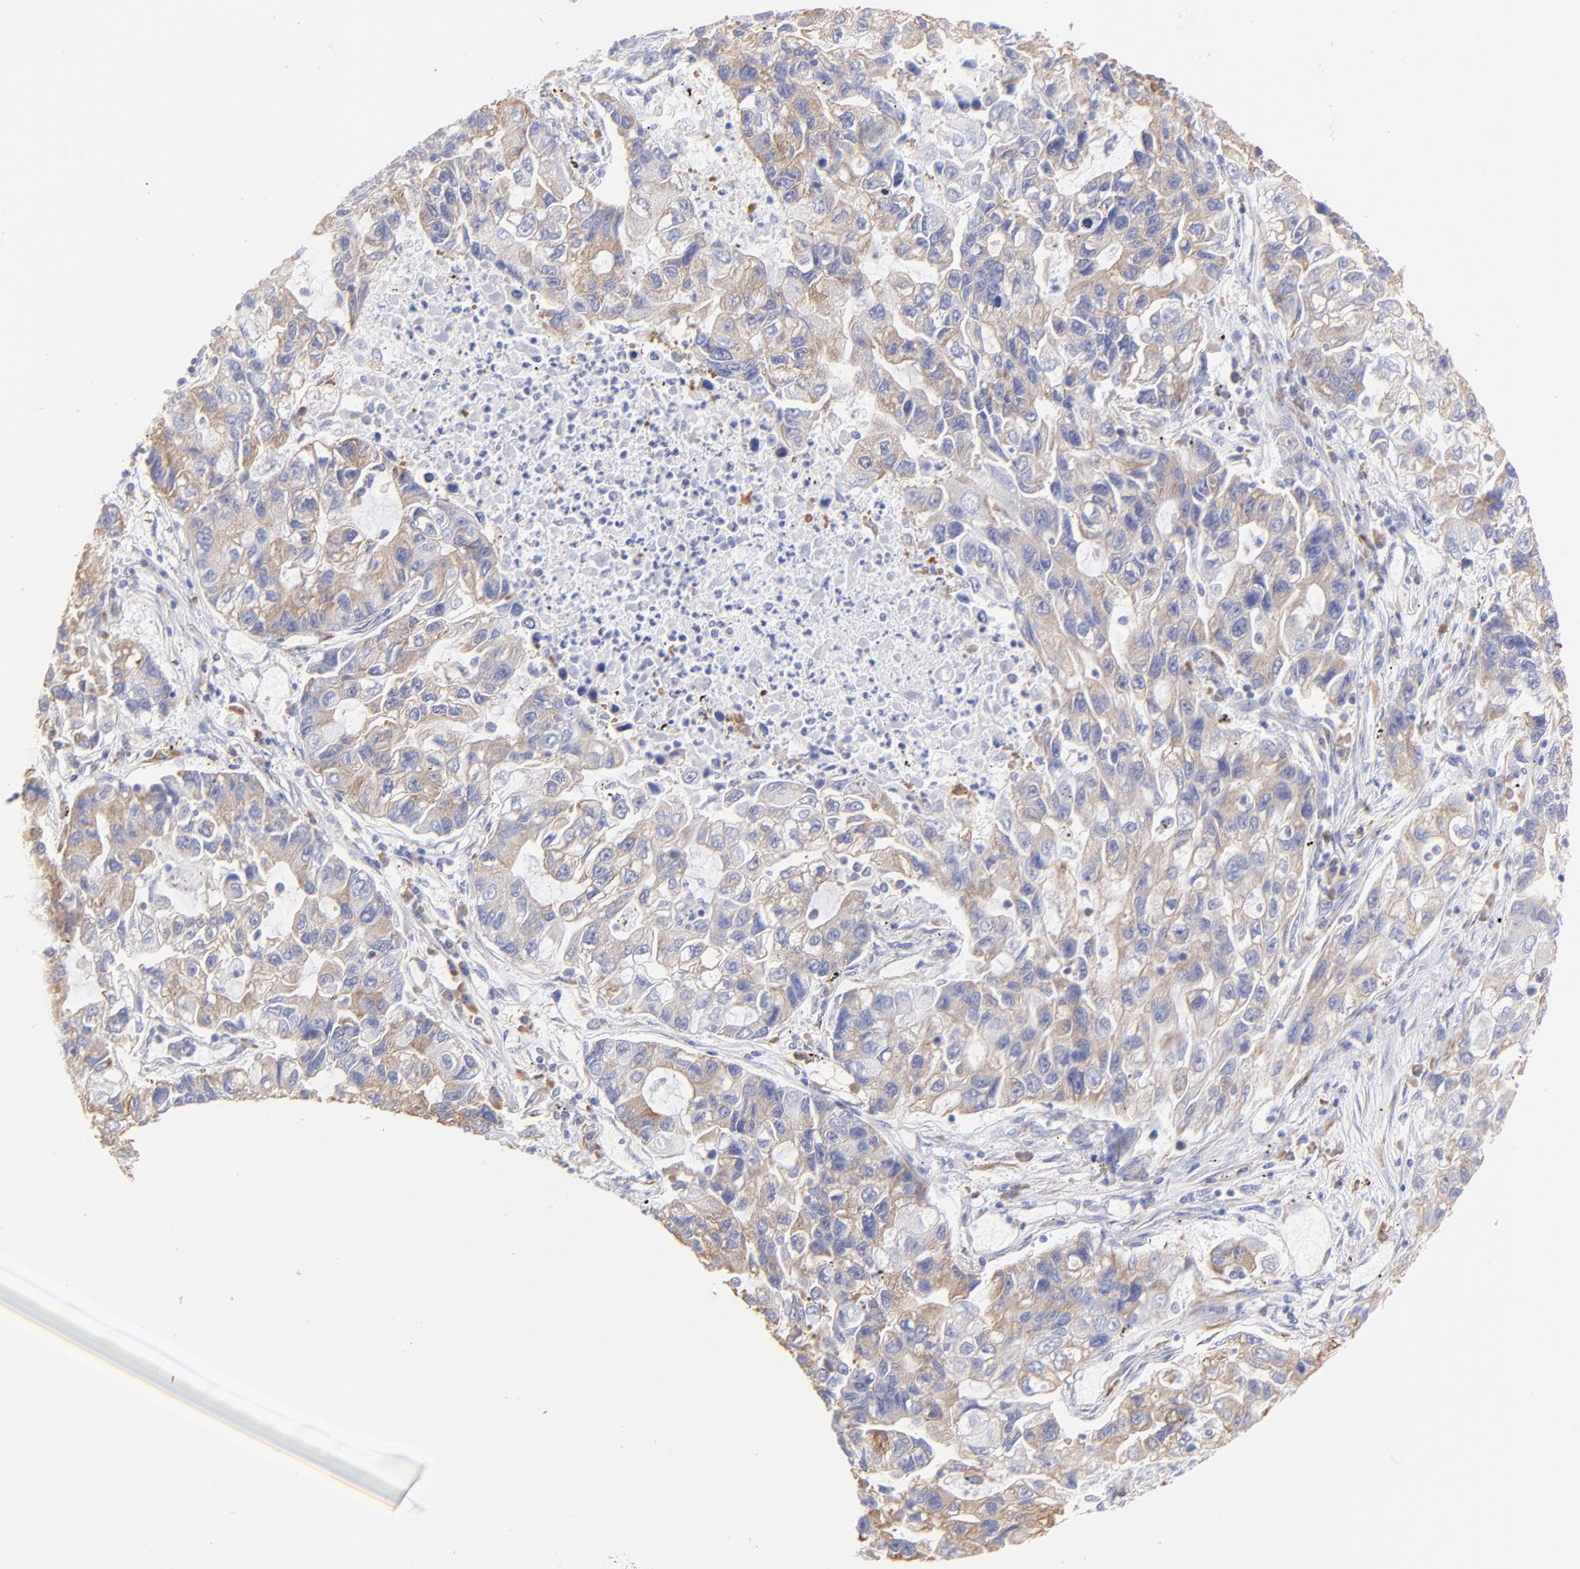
{"staining": {"intensity": "moderate", "quantity": ">75%", "location": "cytoplasmic/membranous"}, "tissue": "lung cancer", "cell_type": "Tumor cells", "image_type": "cancer", "snomed": [{"axis": "morphology", "description": "Adenocarcinoma, NOS"}, {"axis": "topography", "description": "Lung"}], "caption": "Lung cancer stained for a protein shows moderate cytoplasmic/membranous positivity in tumor cells. (Brightfield microscopy of DAB IHC at high magnification).", "gene": "RPL30", "patient": {"sex": "female", "age": 51}}